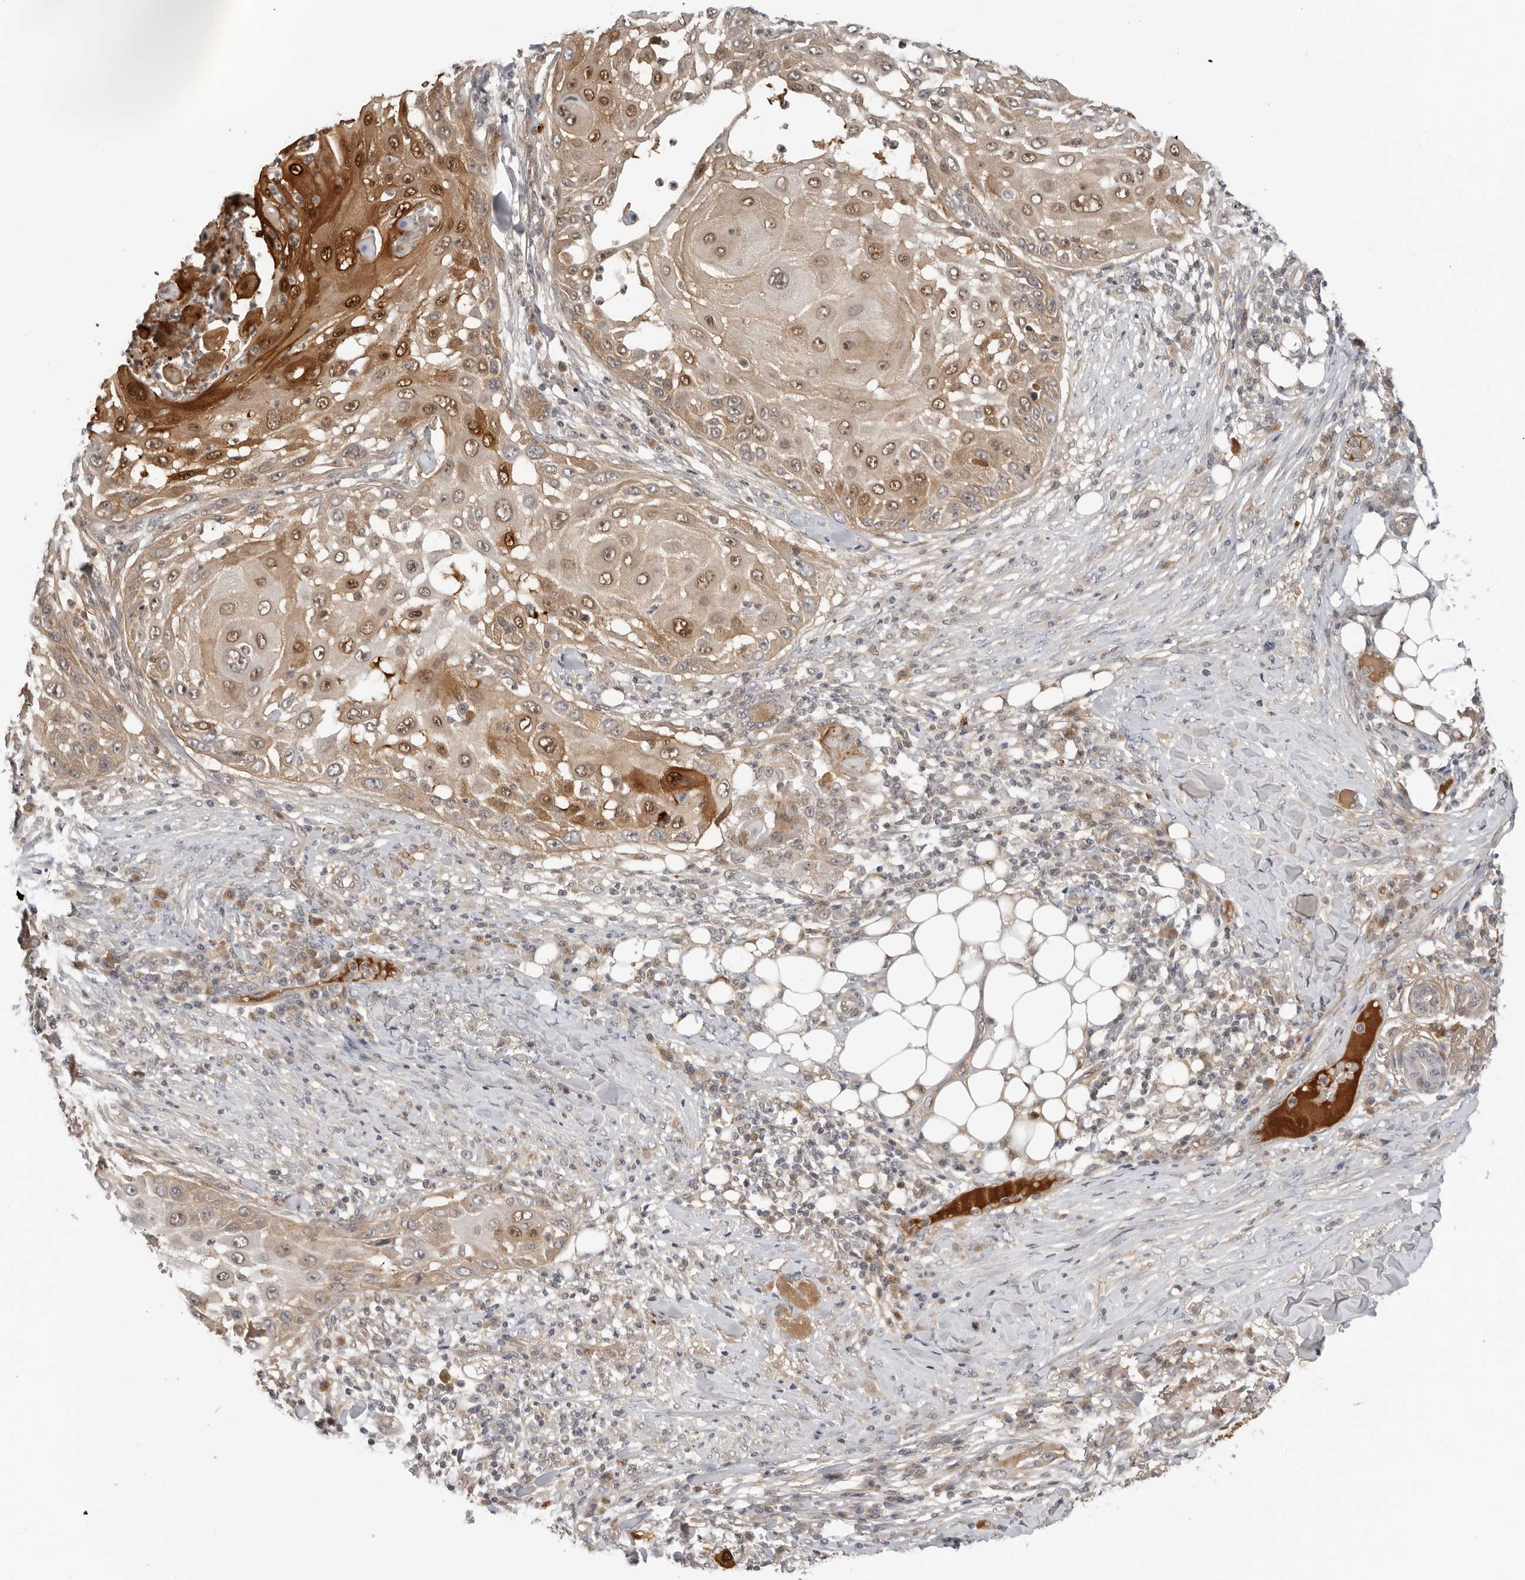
{"staining": {"intensity": "moderate", "quantity": "25%-75%", "location": "cytoplasmic/membranous,nuclear"}, "tissue": "skin cancer", "cell_type": "Tumor cells", "image_type": "cancer", "snomed": [{"axis": "morphology", "description": "Squamous cell carcinoma, NOS"}, {"axis": "topography", "description": "Skin"}], "caption": "A brown stain labels moderate cytoplasmic/membranous and nuclear positivity of a protein in human skin cancer tumor cells.", "gene": "SUGCT", "patient": {"sex": "female", "age": 44}}